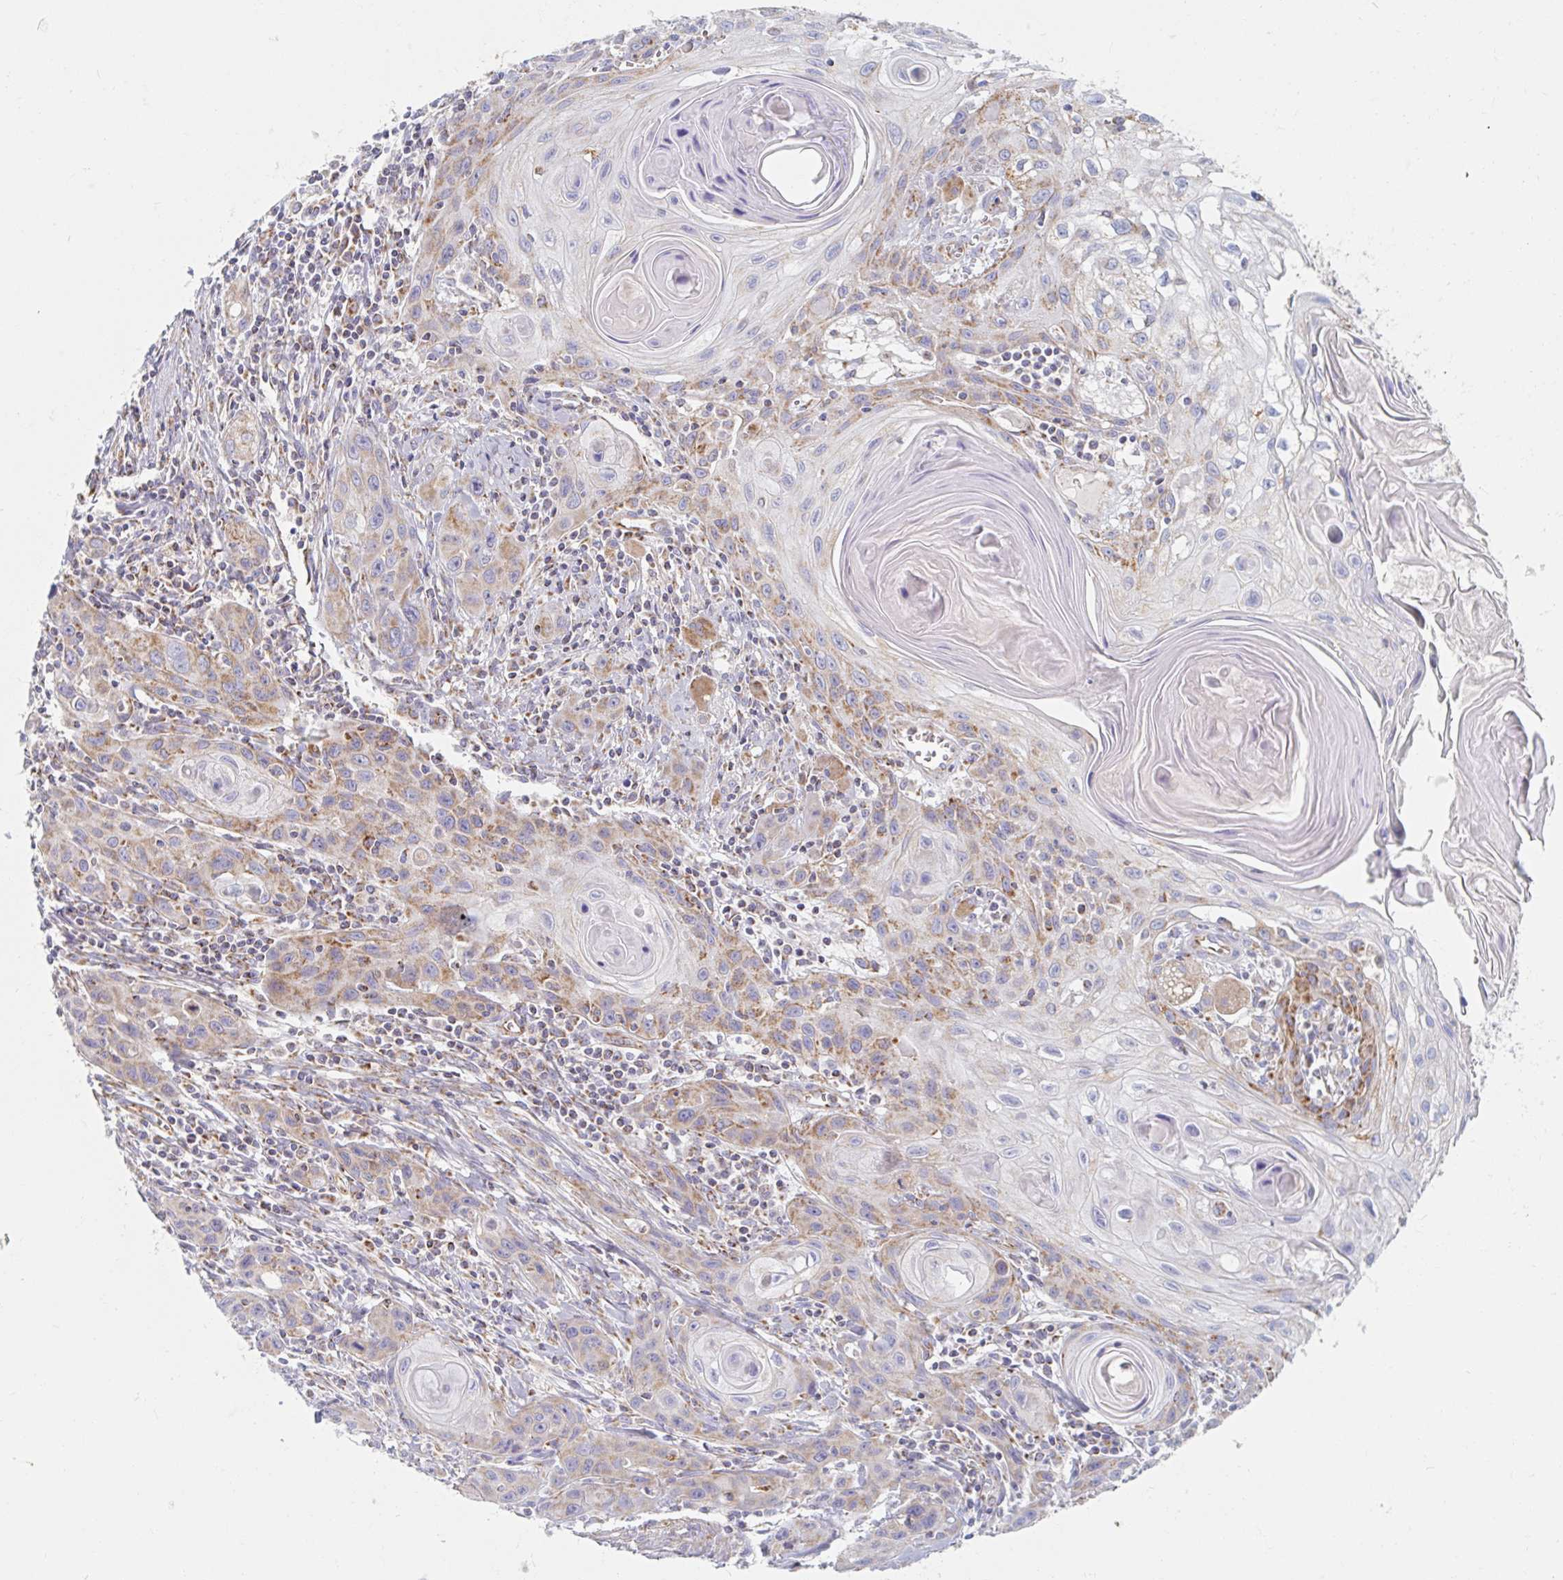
{"staining": {"intensity": "moderate", "quantity": "25%-75%", "location": "cytoplasmic/membranous"}, "tissue": "head and neck cancer", "cell_type": "Tumor cells", "image_type": "cancer", "snomed": [{"axis": "morphology", "description": "Squamous cell carcinoma, NOS"}, {"axis": "topography", "description": "Oral tissue"}, {"axis": "topography", "description": "Head-Neck"}], "caption": "An immunohistochemistry image of tumor tissue is shown. Protein staining in brown shows moderate cytoplasmic/membranous positivity in head and neck squamous cell carcinoma within tumor cells. (DAB = brown stain, brightfield microscopy at high magnification).", "gene": "MAVS", "patient": {"sex": "male", "age": 58}}